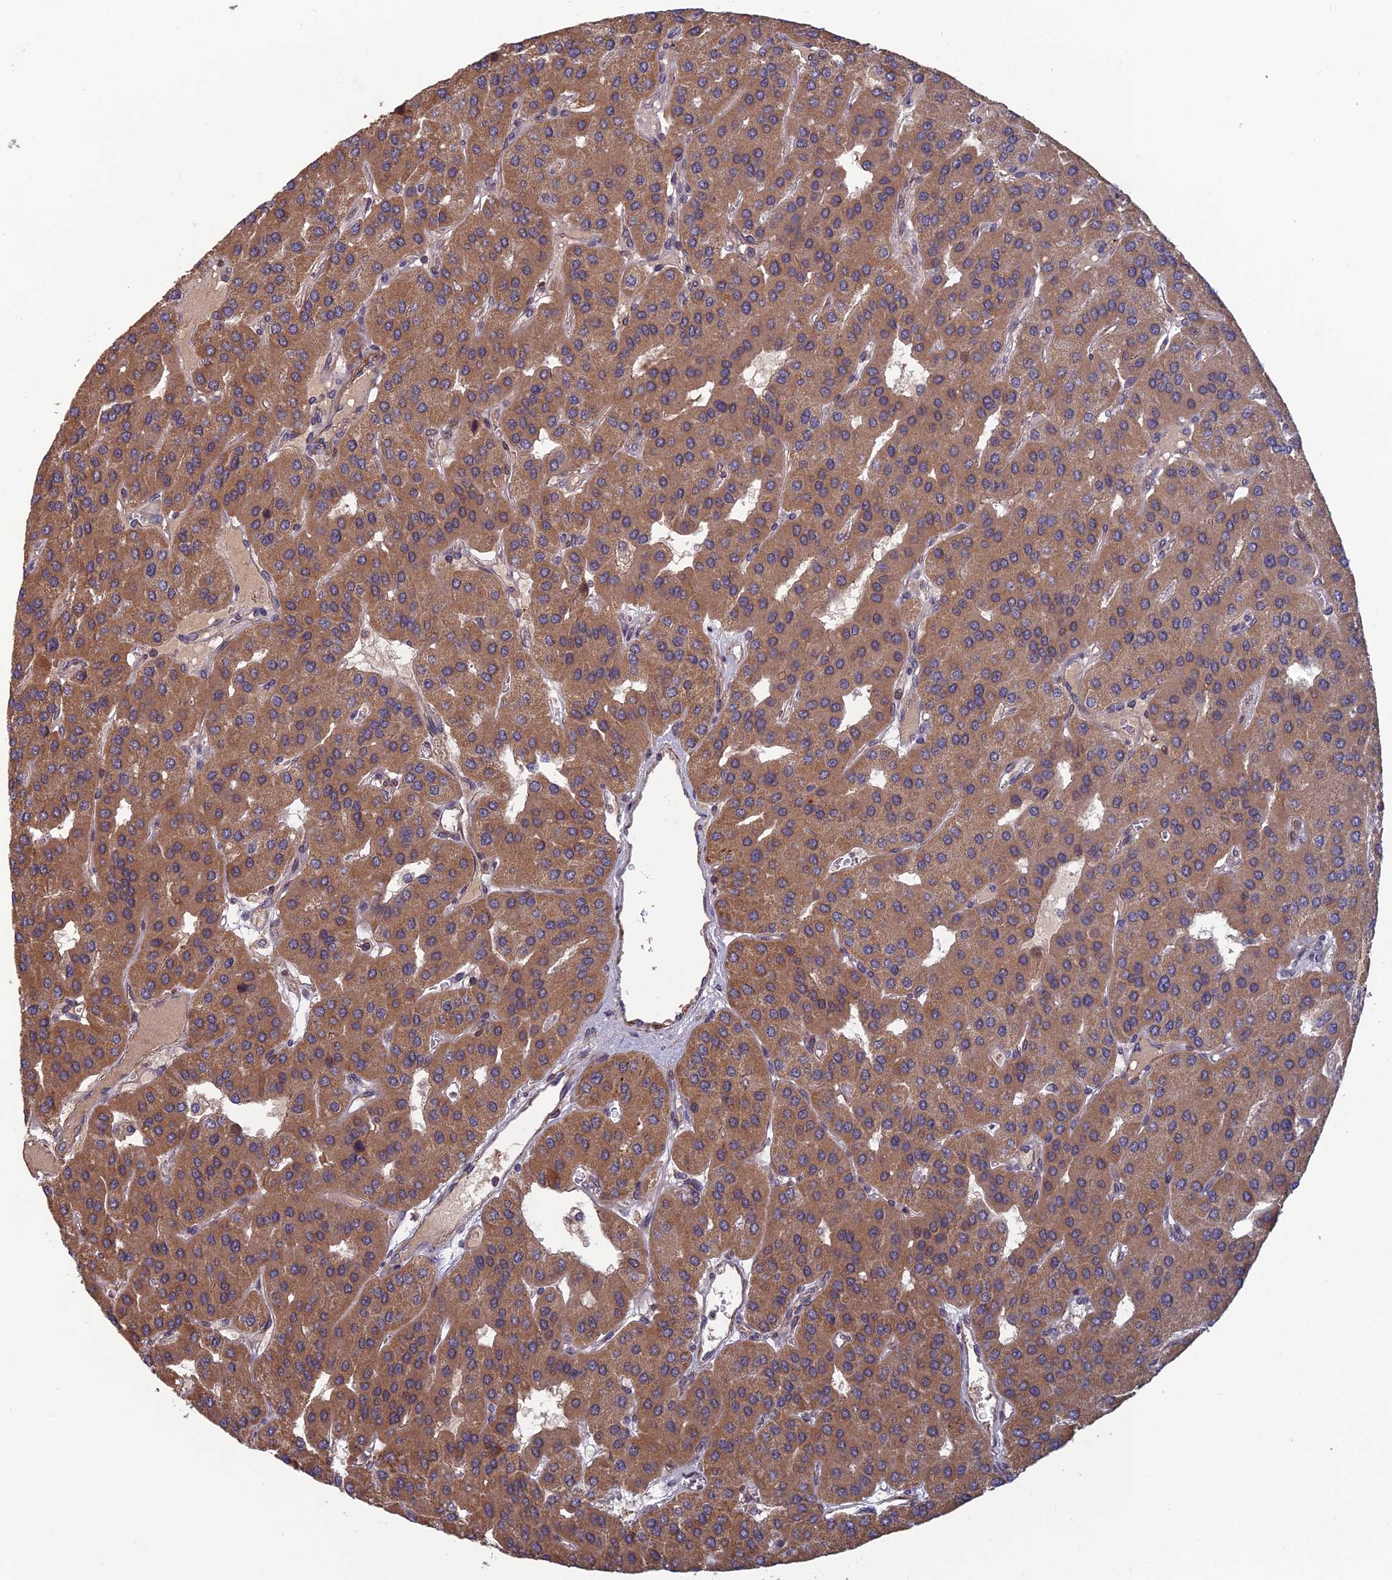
{"staining": {"intensity": "moderate", "quantity": ">75%", "location": "cytoplasmic/membranous"}, "tissue": "parathyroid gland", "cell_type": "Glandular cells", "image_type": "normal", "snomed": [{"axis": "morphology", "description": "Normal tissue, NOS"}, {"axis": "morphology", "description": "Adenoma, NOS"}, {"axis": "topography", "description": "Parathyroid gland"}], "caption": "Brown immunohistochemical staining in normal parathyroid gland demonstrates moderate cytoplasmic/membranous staining in approximately >75% of glandular cells.", "gene": "CCDC183", "patient": {"sex": "female", "age": 86}}